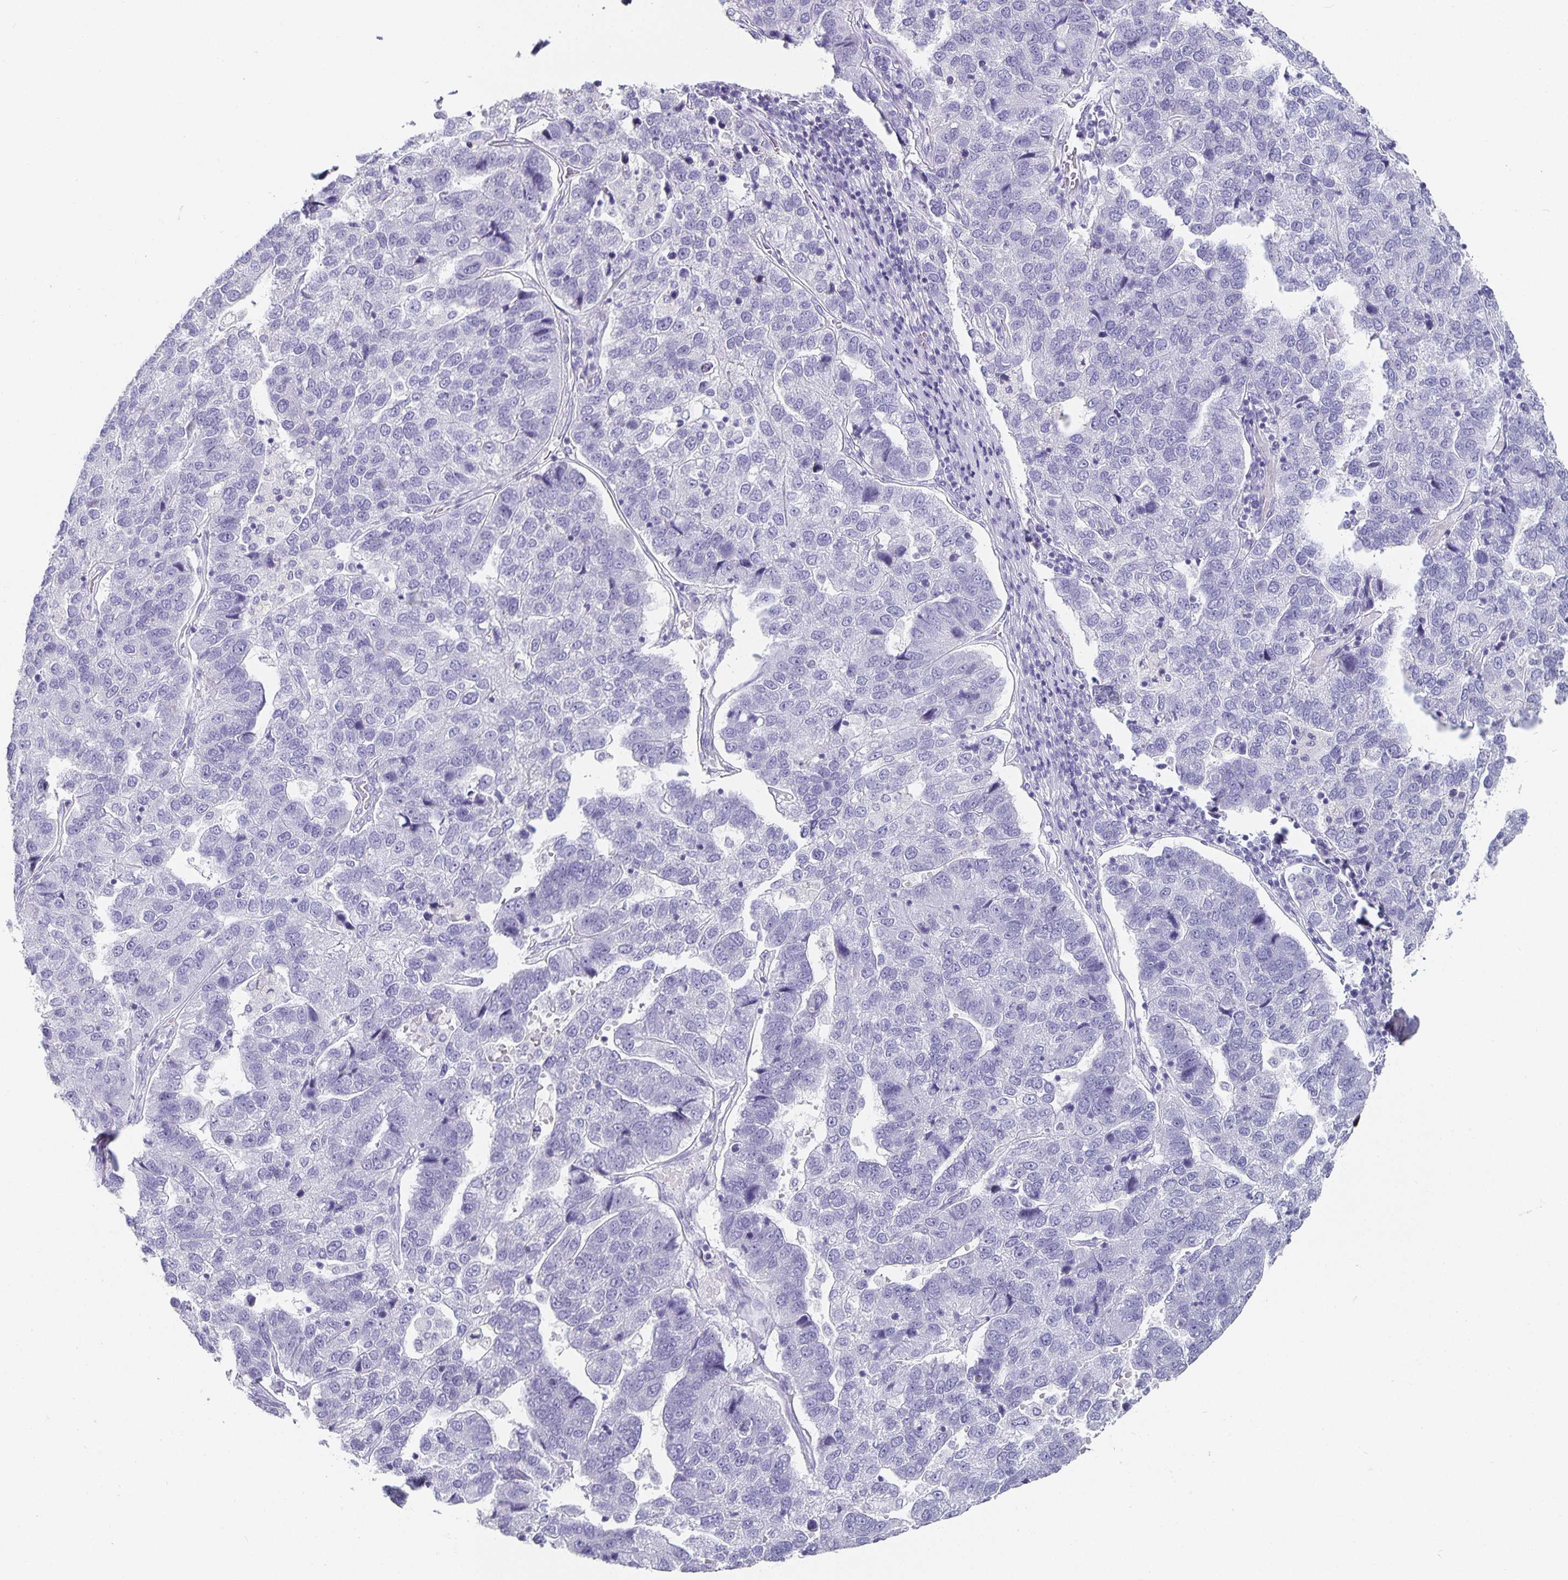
{"staining": {"intensity": "negative", "quantity": "none", "location": "none"}, "tissue": "pancreatic cancer", "cell_type": "Tumor cells", "image_type": "cancer", "snomed": [{"axis": "morphology", "description": "Adenocarcinoma, NOS"}, {"axis": "topography", "description": "Pancreas"}], "caption": "High power microscopy photomicrograph of an immunohistochemistry image of pancreatic adenocarcinoma, revealing no significant expression in tumor cells.", "gene": "CHGA", "patient": {"sex": "female", "age": 61}}